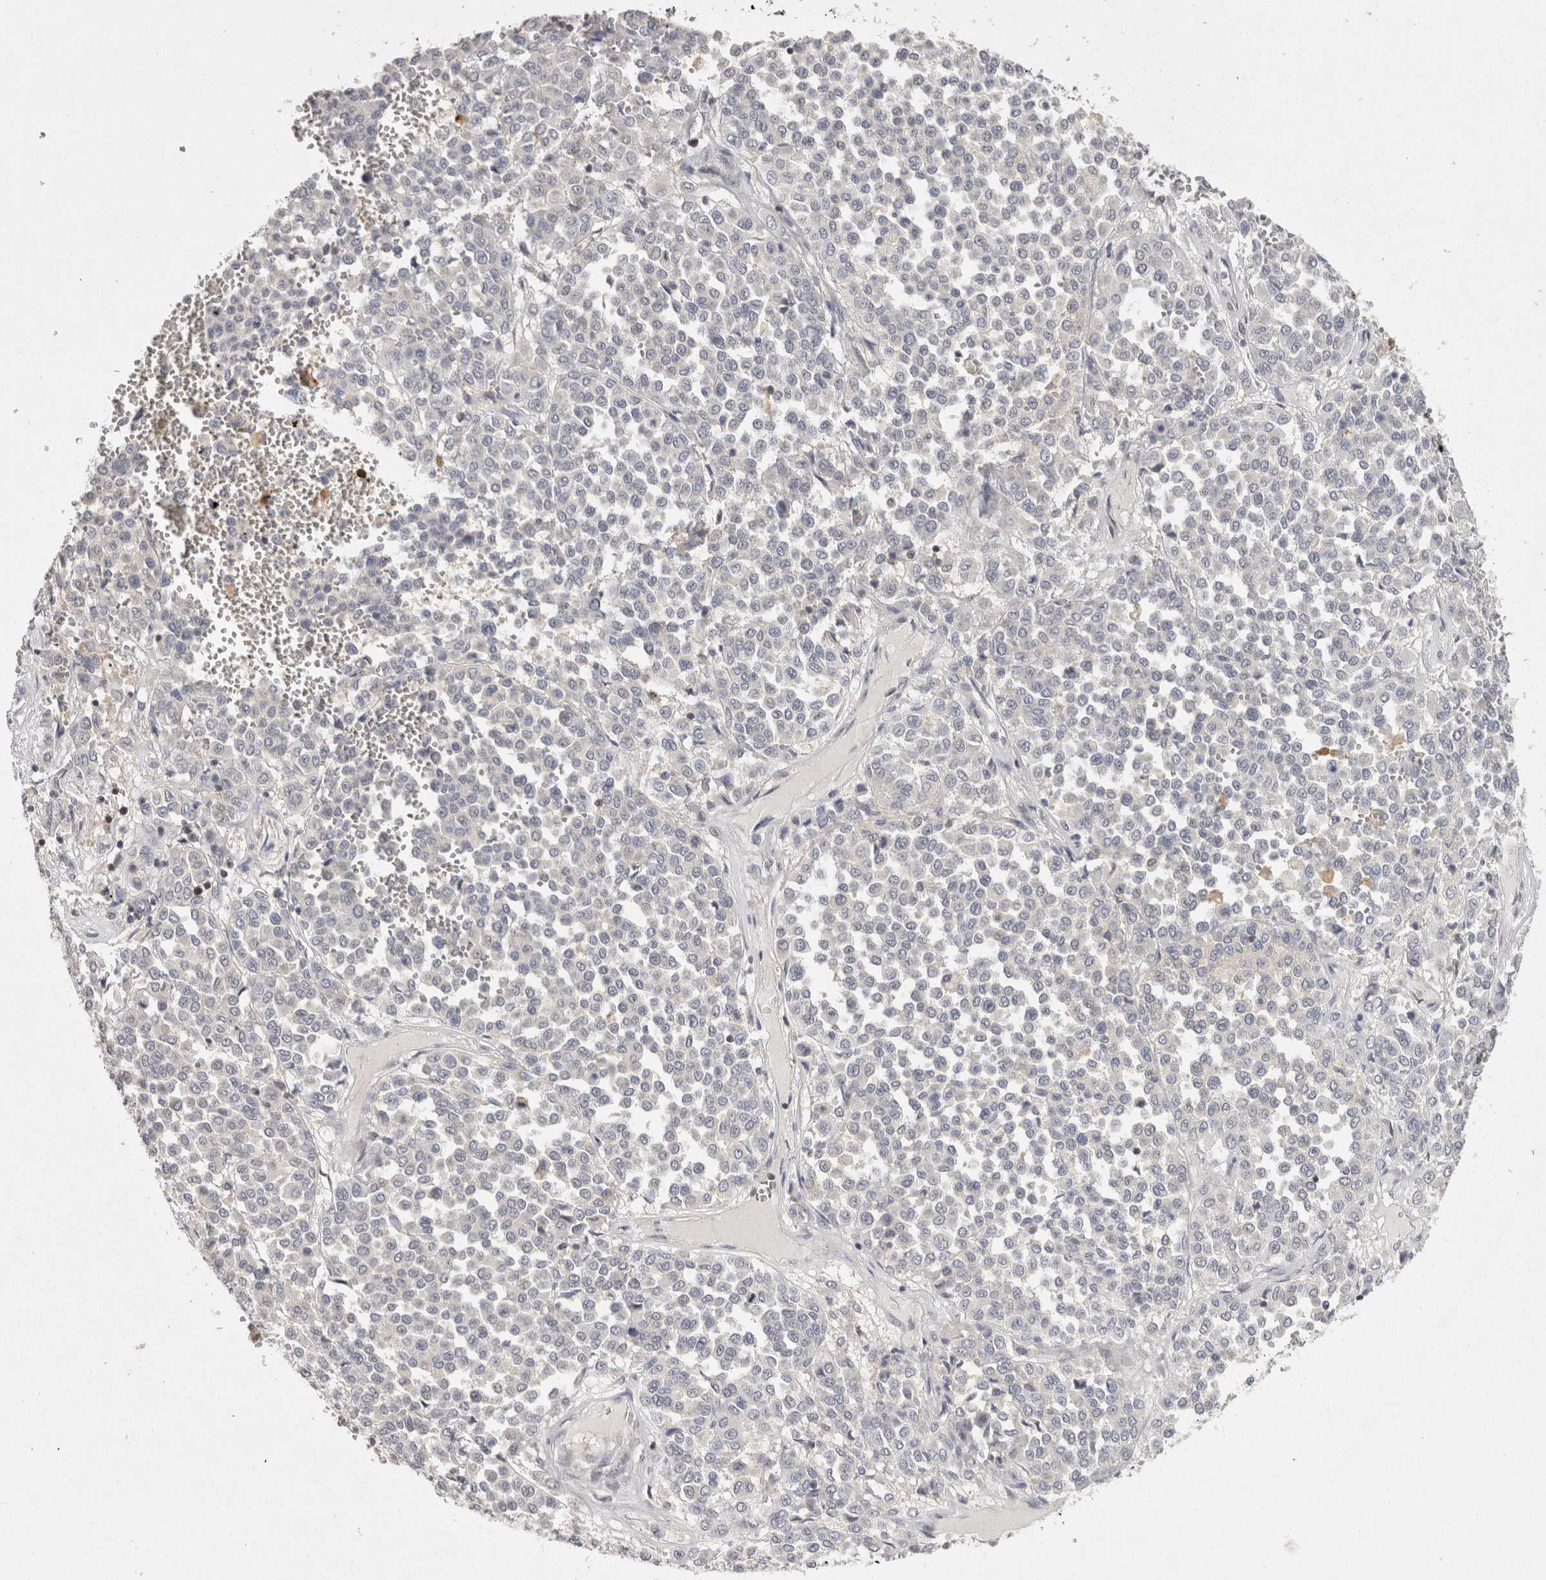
{"staining": {"intensity": "negative", "quantity": "none", "location": "none"}, "tissue": "melanoma", "cell_type": "Tumor cells", "image_type": "cancer", "snomed": [{"axis": "morphology", "description": "Malignant melanoma, Metastatic site"}, {"axis": "topography", "description": "Pancreas"}], "caption": "Immunohistochemistry of melanoma demonstrates no staining in tumor cells.", "gene": "ACAT2", "patient": {"sex": "female", "age": 30}}